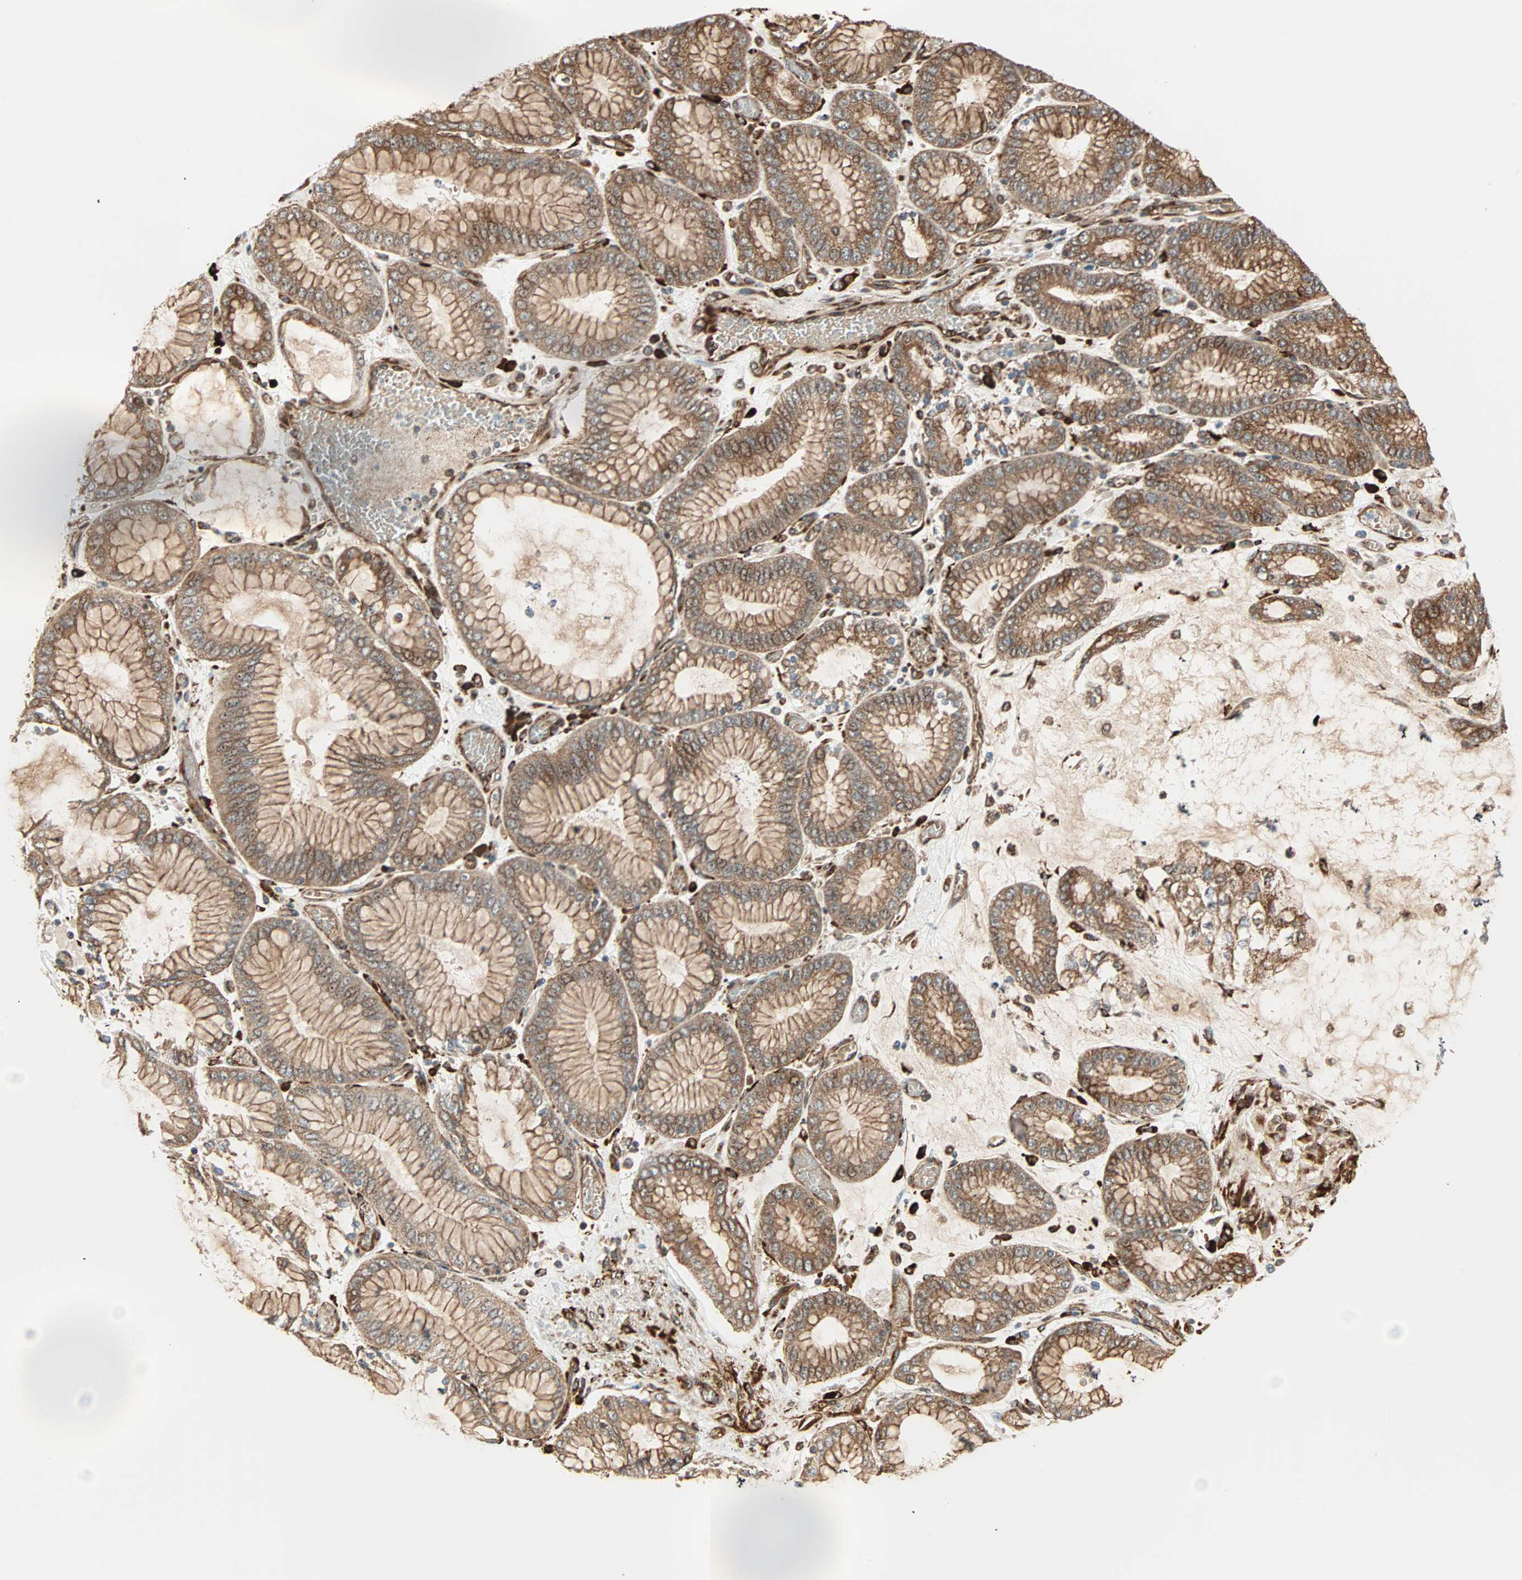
{"staining": {"intensity": "strong", "quantity": ">75%", "location": "cytoplasmic/membranous"}, "tissue": "stomach cancer", "cell_type": "Tumor cells", "image_type": "cancer", "snomed": [{"axis": "morphology", "description": "Normal tissue, NOS"}, {"axis": "morphology", "description": "Adenocarcinoma, NOS"}, {"axis": "topography", "description": "Stomach, upper"}, {"axis": "topography", "description": "Stomach"}], "caption": "This photomicrograph demonstrates immunohistochemistry (IHC) staining of adenocarcinoma (stomach), with high strong cytoplasmic/membranous staining in approximately >75% of tumor cells.", "gene": "P4HA1", "patient": {"sex": "male", "age": 76}}